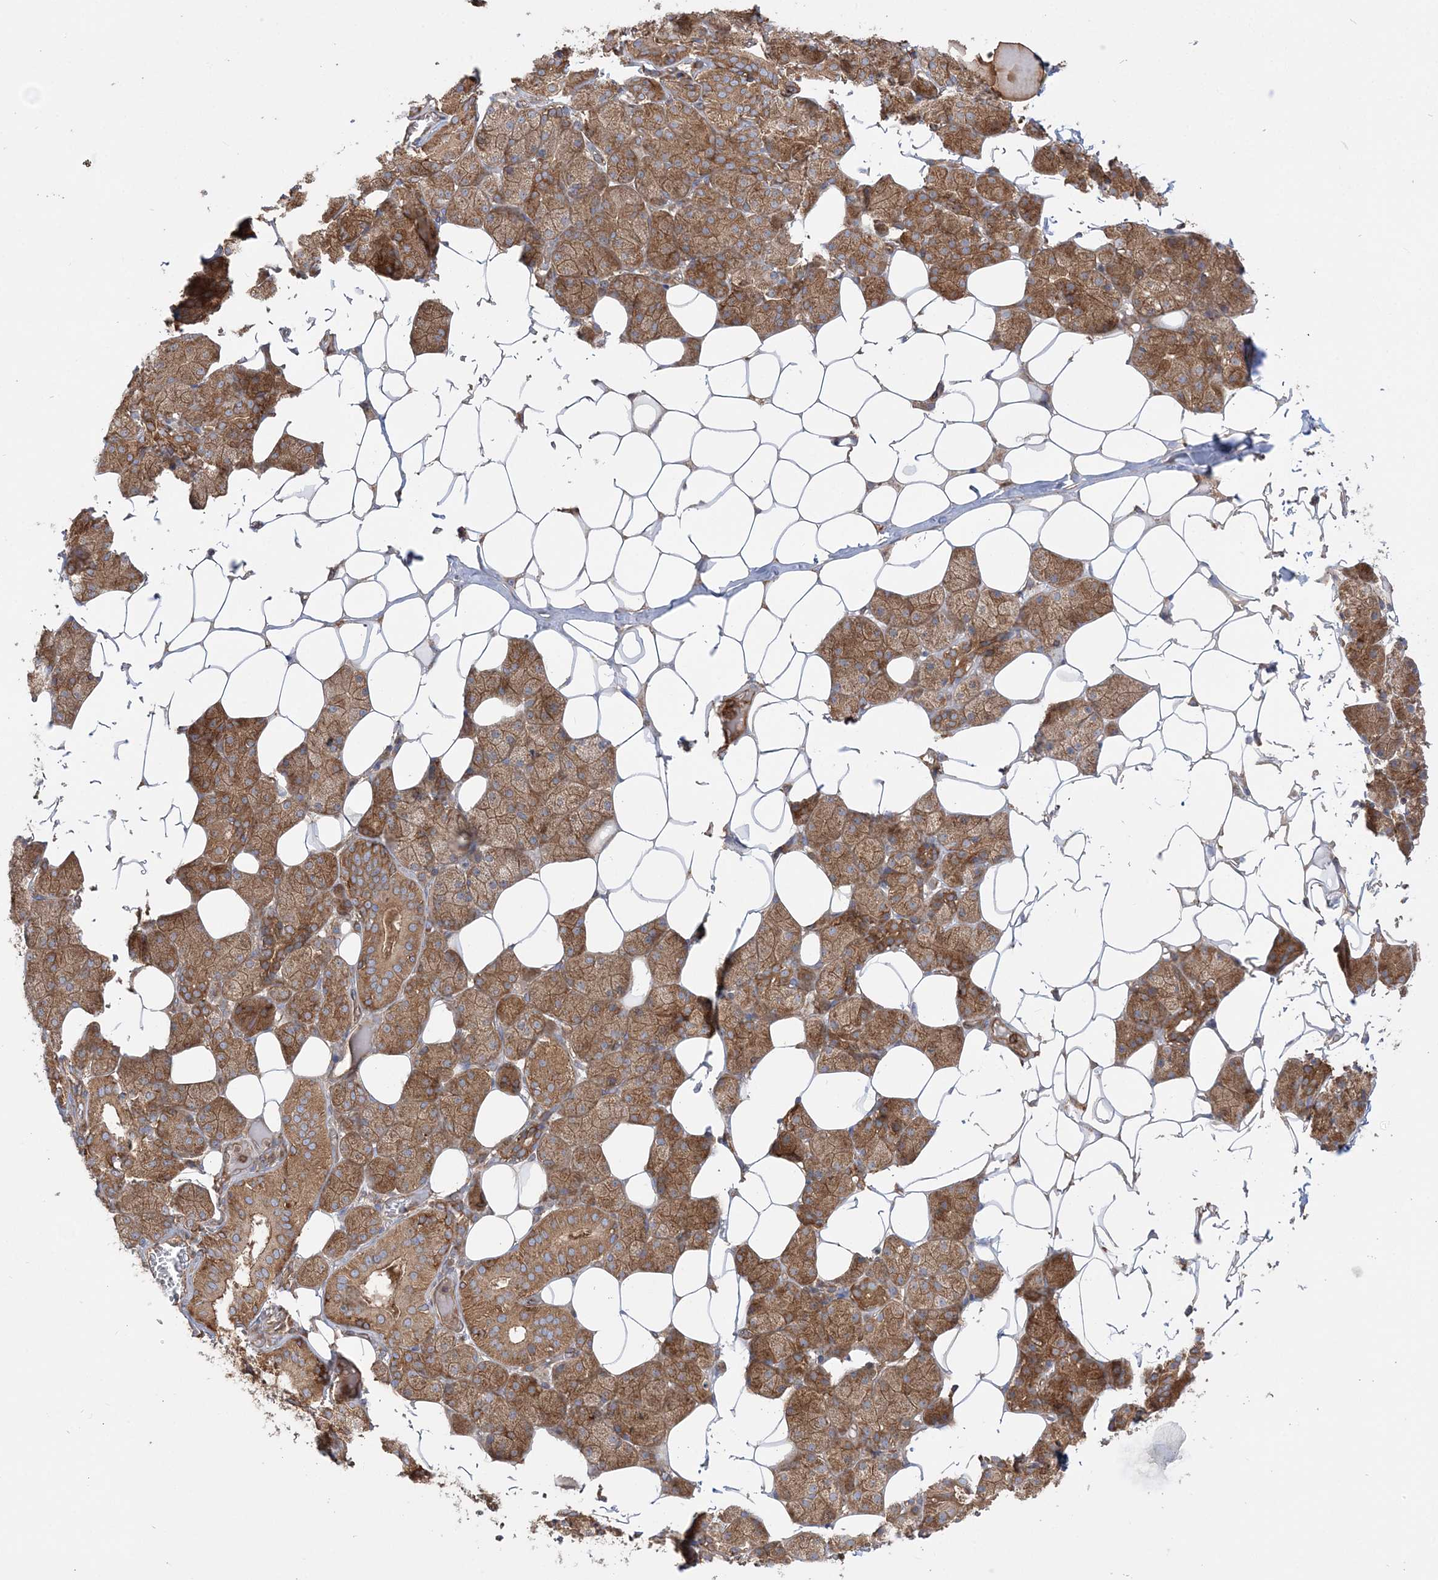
{"staining": {"intensity": "moderate", "quantity": ">75%", "location": "cytoplasmic/membranous"}, "tissue": "salivary gland", "cell_type": "Glandular cells", "image_type": "normal", "snomed": [{"axis": "morphology", "description": "Normal tissue, NOS"}, {"axis": "topography", "description": "Salivary gland"}], "caption": "A high-resolution micrograph shows IHC staining of benign salivary gland, which exhibits moderate cytoplasmic/membranous expression in approximately >75% of glandular cells.", "gene": "TBC1D5", "patient": {"sex": "female", "age": 33}}